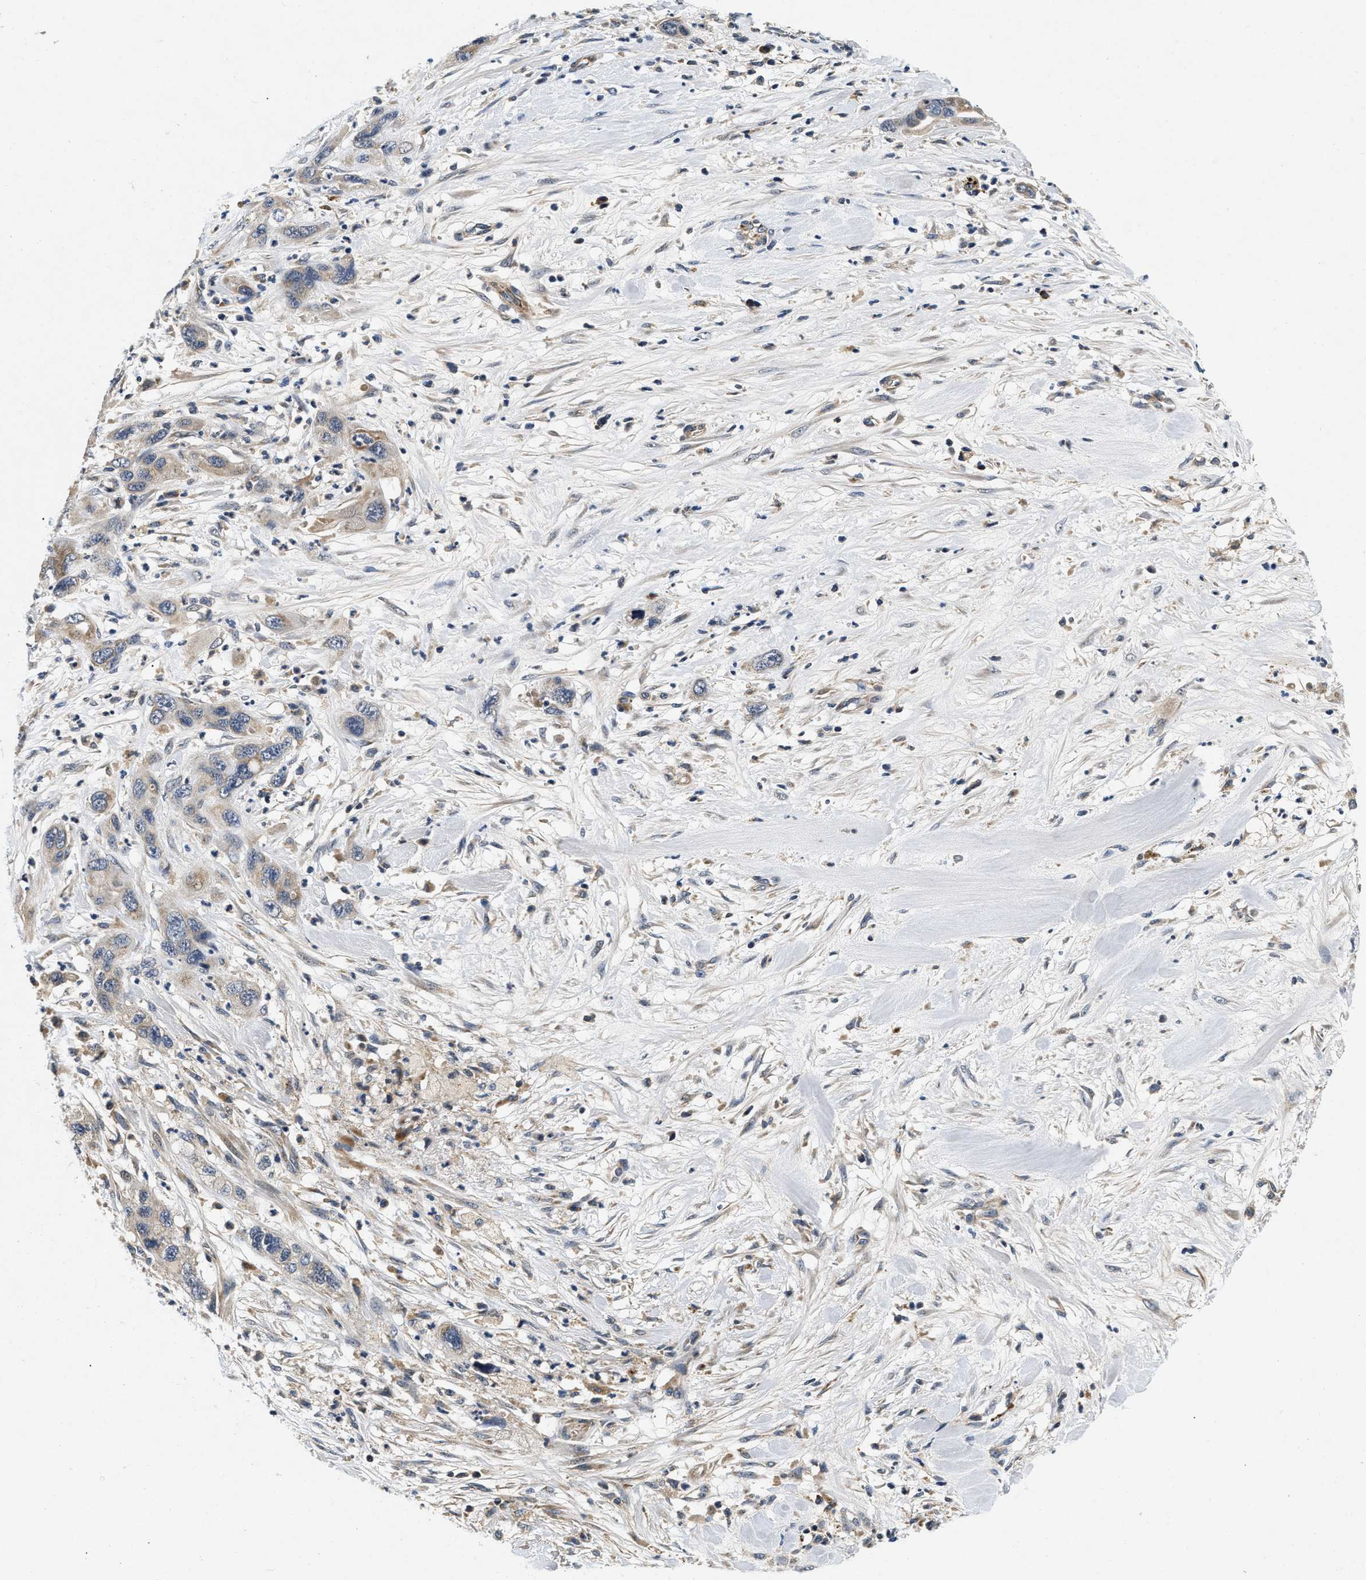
{"staining": {"intensity": "weak", "quantity": ">75%", "location": "cytoplasmic/membranous"}, "tissue": "pancreatic cancer", "cell_type": "Tumor cells", "image_type": "cancer", "snomed": [{"axis": "morphology", "description": "Adenocarcinoma, NOS"}, {"axis": "topography", "description": "Pancreas"}], "caption": "Human pancreatic cancer (adenocarcinoma) stained for a protein (brown) demonstrates weak cytoplasmic/membranous positive expression in approximately >75% of tumor cells.", "gene": "PDP1", "patient": {"sex": "female", "age": 71}}